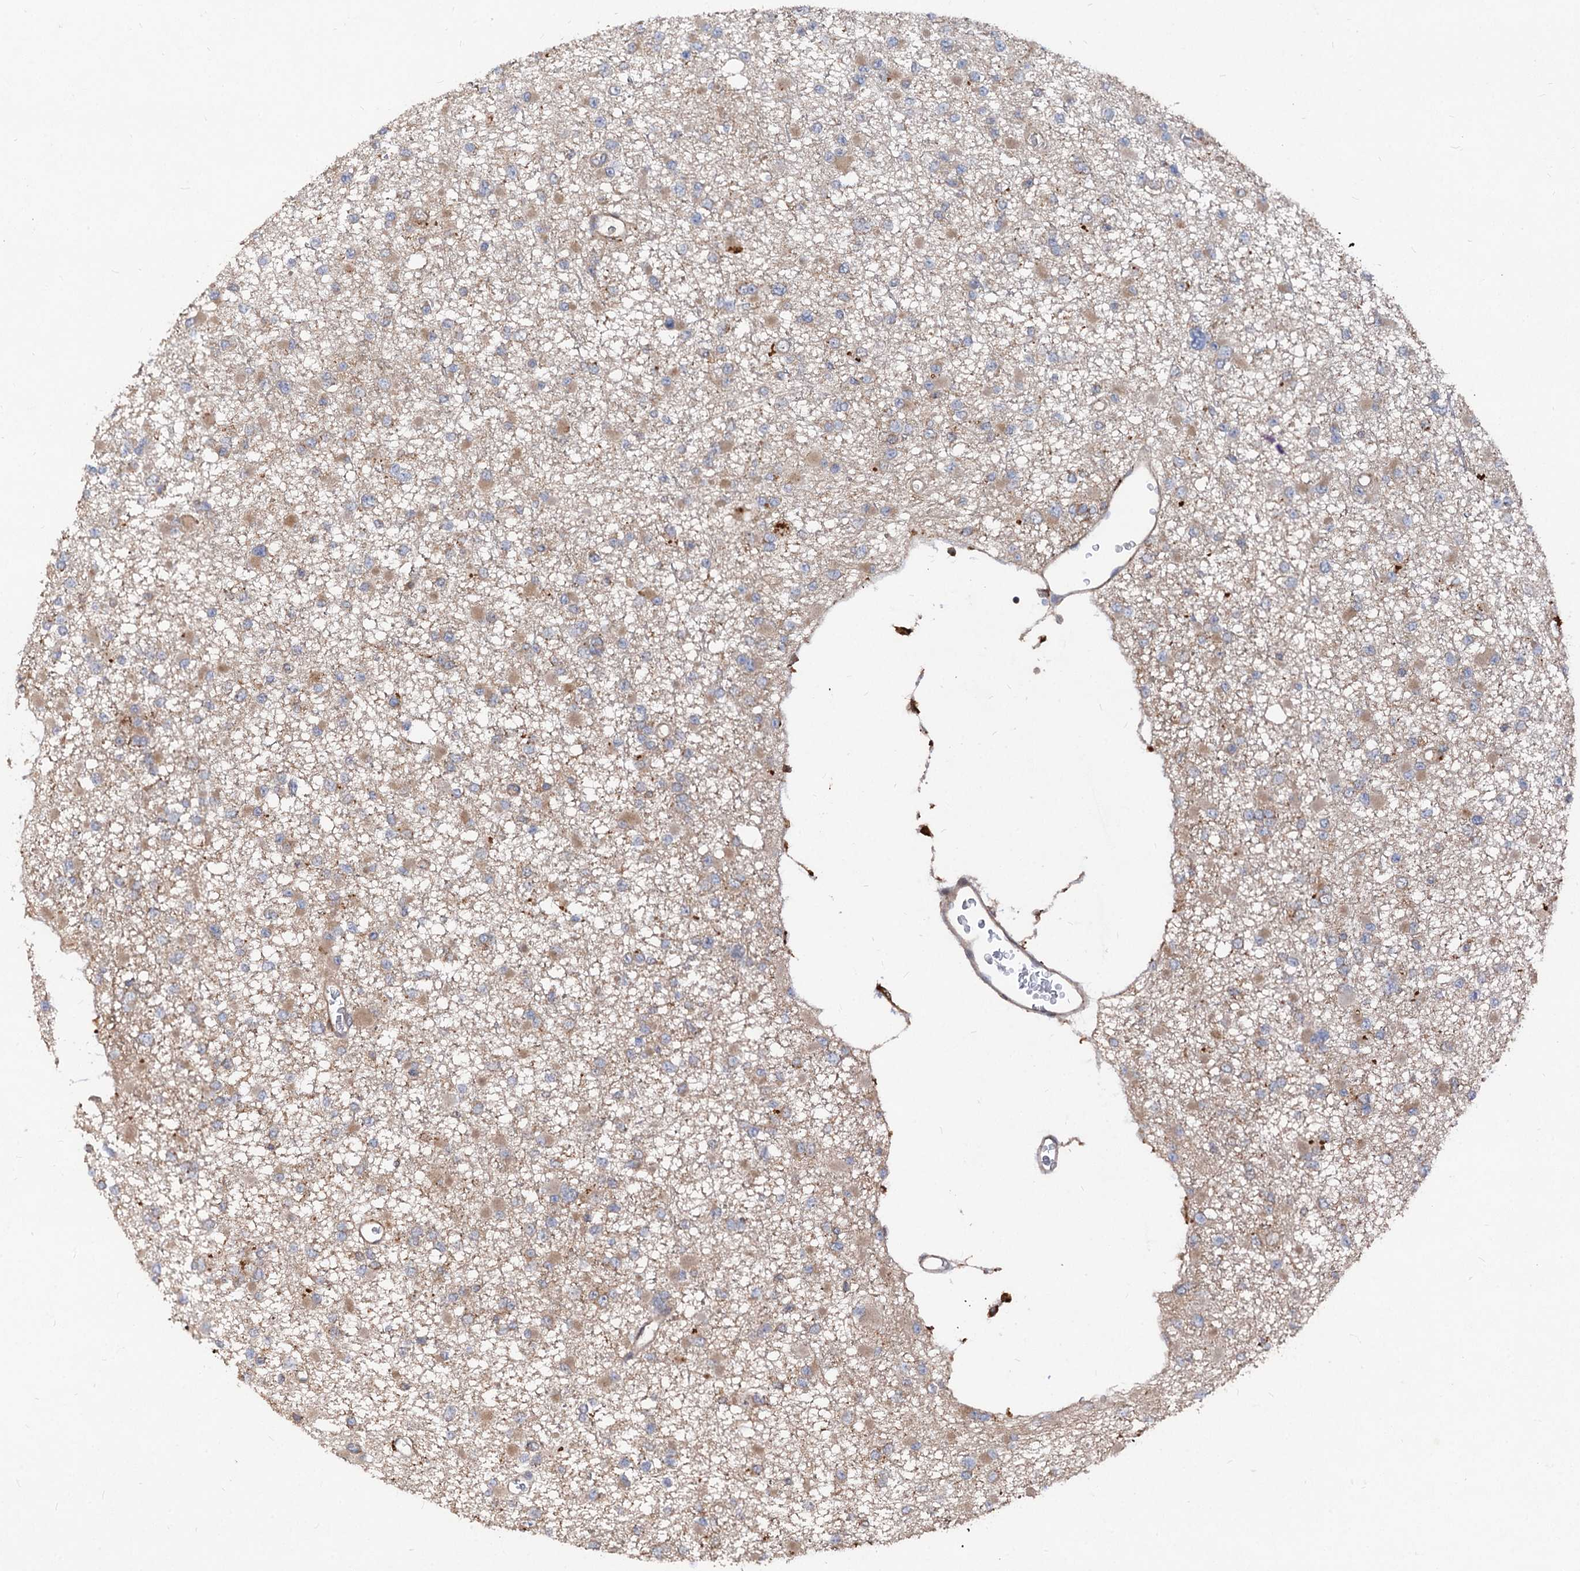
{"staining": {"intensity": "weak", "quantity": "25%-75%", "location": "cytoplasmic/membranous"}, "tissue": "glioma", "cell_type": "Tumor cells", "image_type": "cancer", "snomed": [{"axis": "morphology", "description": "Glioma, malignant, Low grade"}, {"axis": "topography", "description": "Brain"}], "caption": "IHC of human glioma demonstrates low levels of weak cytoplasmic/membranous expression in about 25%-75% of tumor cells.", "gene": "VPS29", "patient": {"sex": "female", "age": 22}}